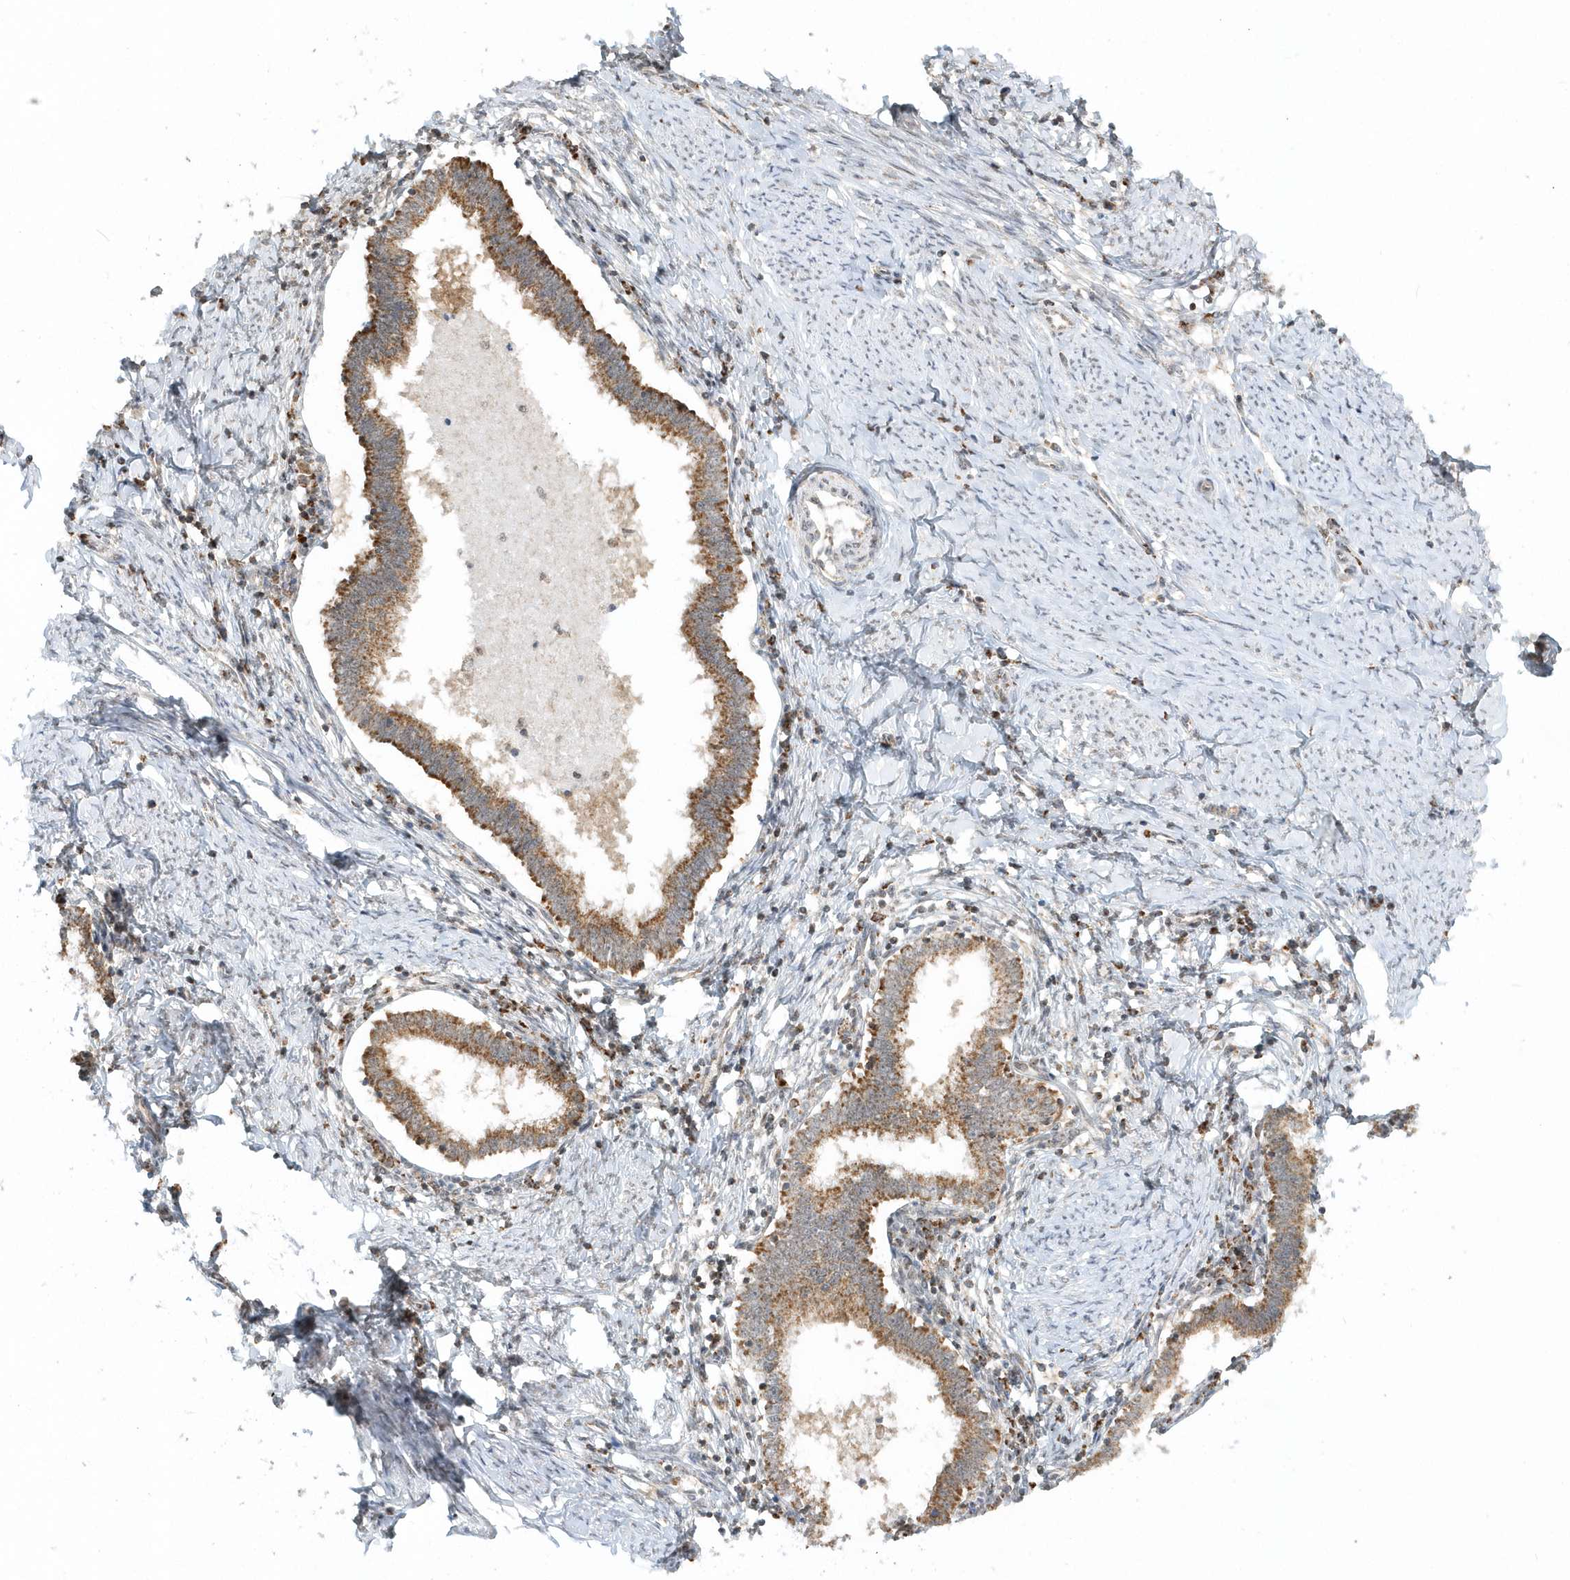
{"staining": {"intensity": "strong", "quantity": ">75%", "location": "cytoplasmic/membranous"}, "tissue": "cervical cancer", "cell_type": "Tumor cells", "image_type": "cancer", "snomed": [{"axis": "morphology", "description": "Adenocarcinoma, NOS"}, {"axis": "topography", "description": "Cervix"}], "caption": "Immunohistochemical staining of cervical cancer (adenocarcinoma) demonstrates high levels of strong cytoplasmic/membranous positivity in about >75% of tumor cells.", "gene": "PSMD6", "patient": {"sex": "female", "age": 36}}